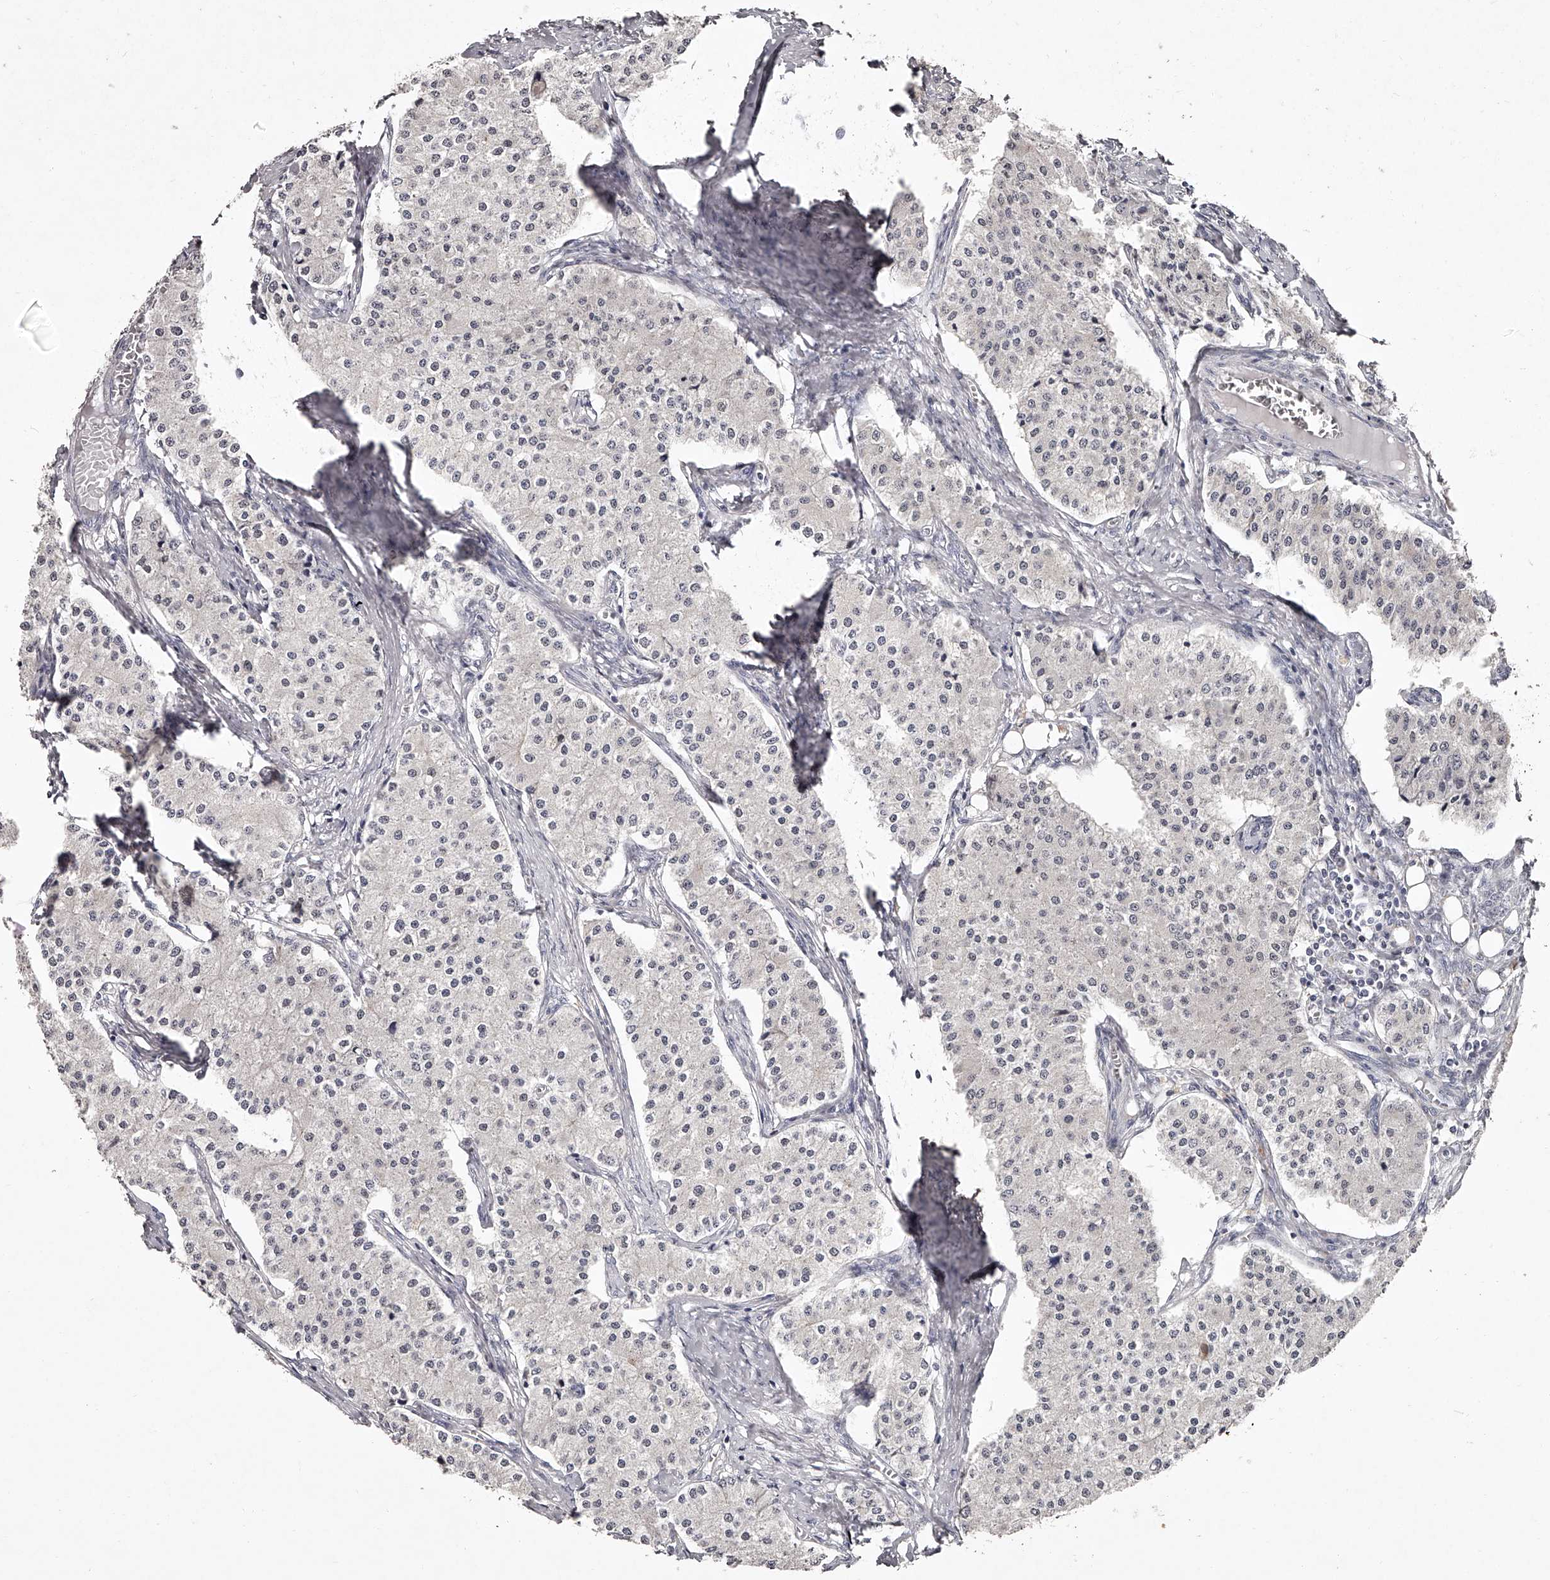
{"staining": {"intensity": "negative", "quantity": "none", "location": "none"}, "tissue": "carcinoid", "cell_type": "Tumor cells", "image_type": "cancer", "snomed": [{"axis": "morphology", "description": "Carcinoid, malignant, NOS"}, {"axis": "topography", "description": "Colon"}], "caption": "Image shows no protein staining in tumor cells of carcinoid (malignant) tissue. (Stains: DAB immunohistochemistry (IHC) with hematoxylin counter stain, Microscopy: brightfield microscopy at high magnification).", "gene": "NT5DC1", "patient": {"sex": "female", "age": 52}}